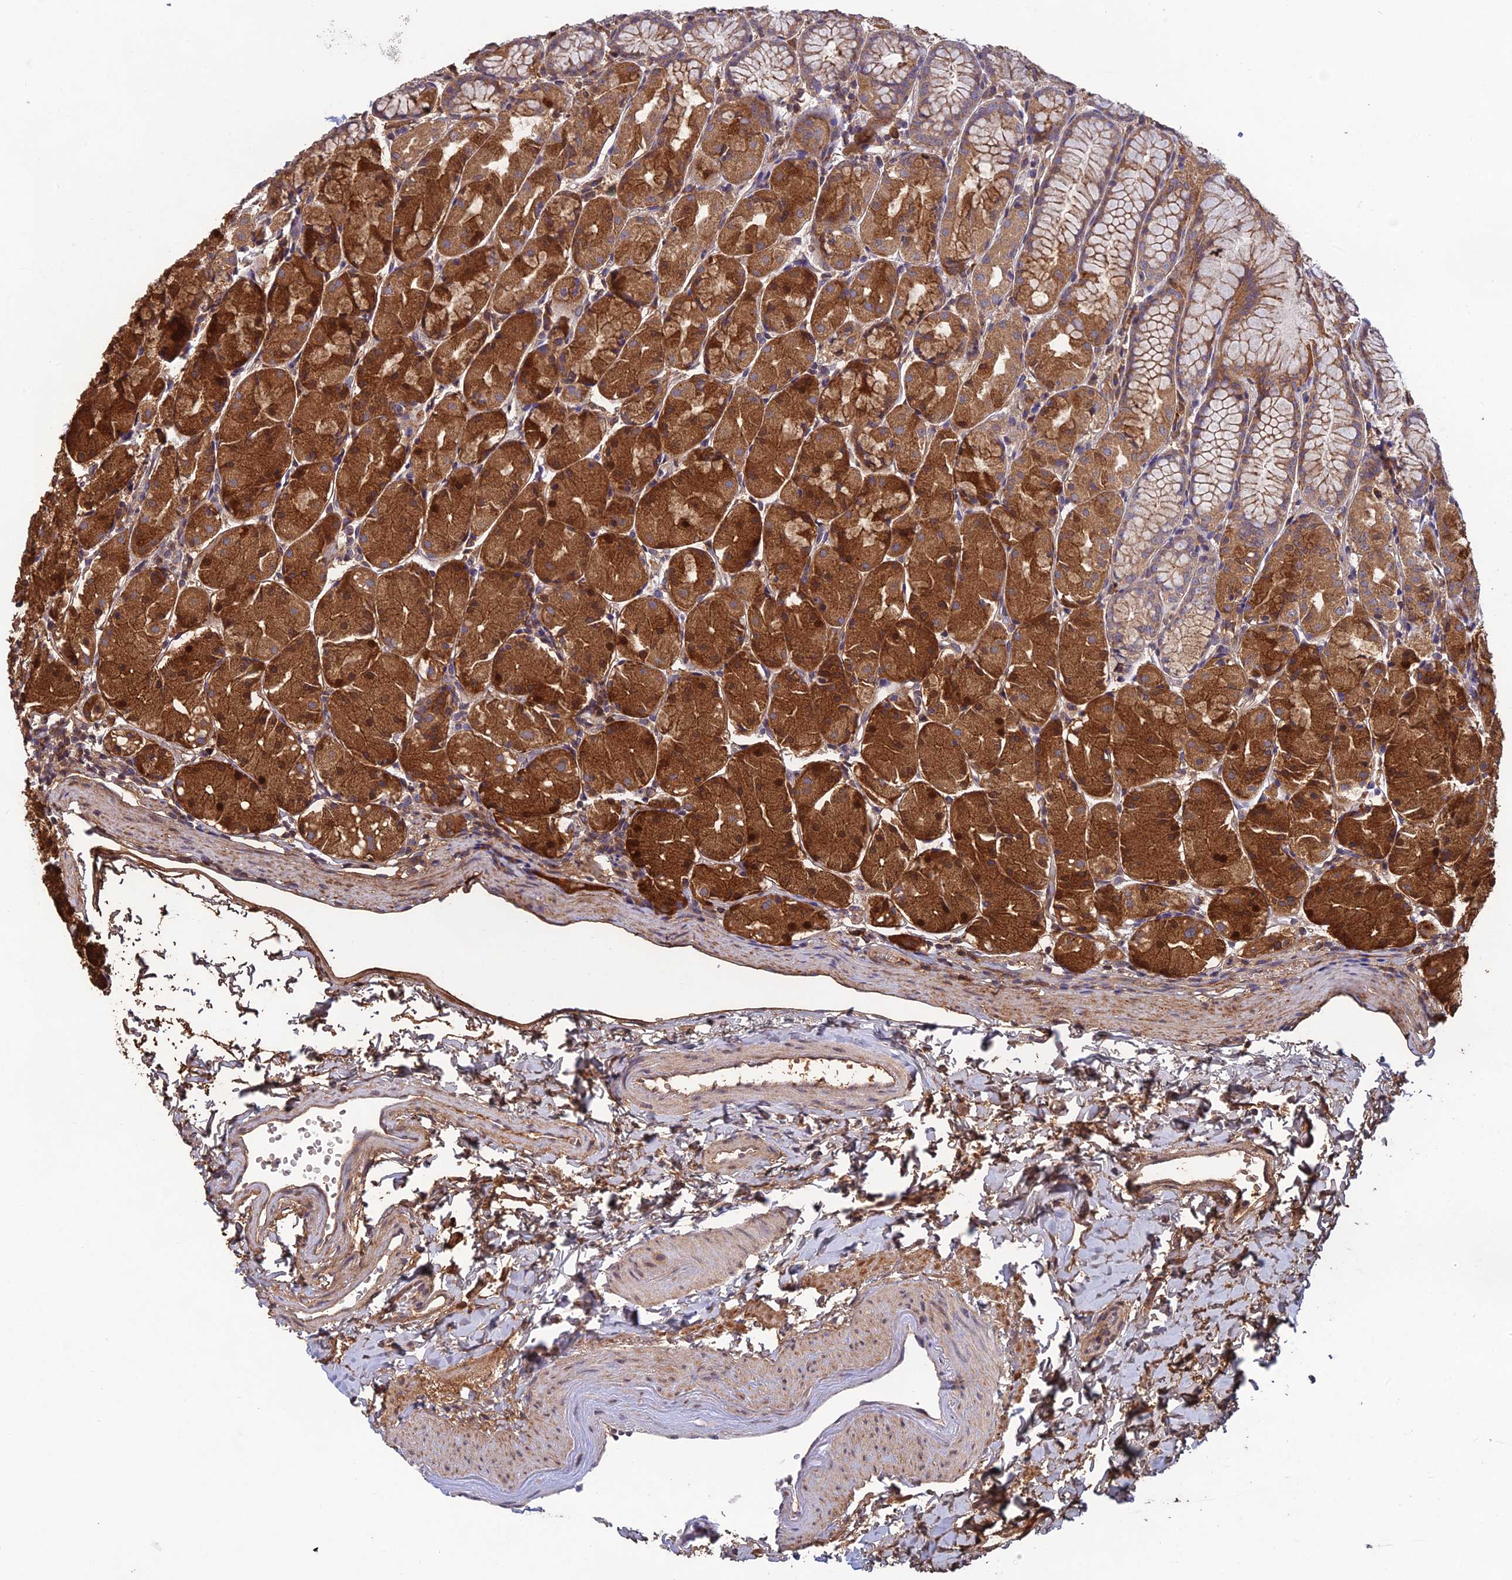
{"staining": {"intensity": "moderate", "quantity": ">75%", "location": "cytoplasmic/membranous,nuclear"}, "tissue": "stomach", "cell_type": "Glandular cells", "image_type": "normal", "snomed": [{"axis": "morphology", "description": "Normal tissue, NOS"}, {"axis": "topography", "description": "Stomach, upper"}], "caption": "Stomach stained with a protein marker shows moderate staining in glandular cells.", "gene": "MRNIP", "patient": {"sex": "male", "age": 47}}